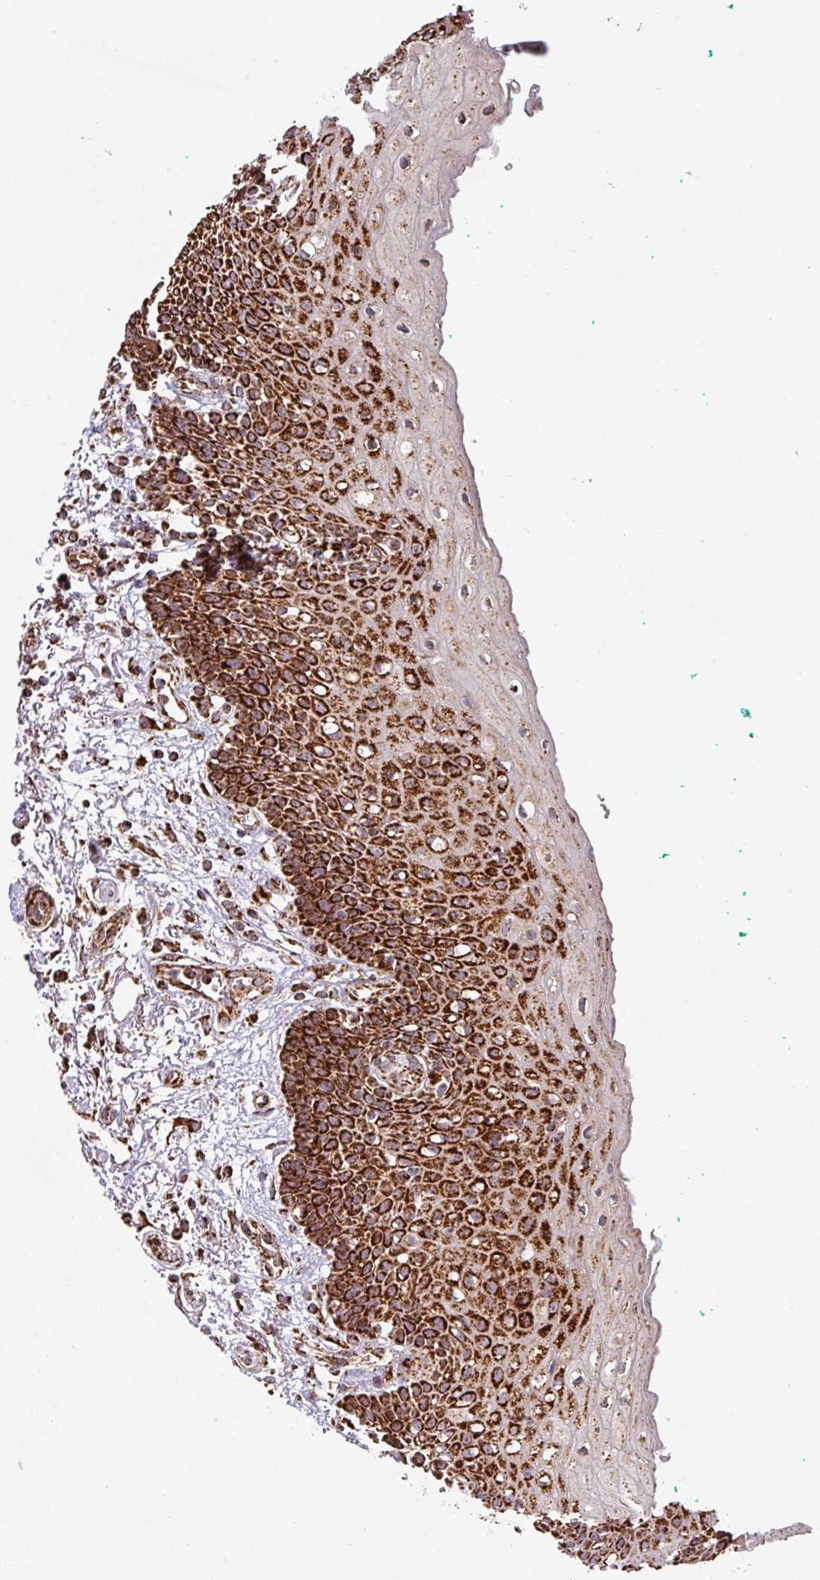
{"staining": {"intensity": "strong", "quantity": ">75%", "location": "cytoplasmic/membranous"}, "tissue": "oral mucosa", "cell_type": "Squamous epithelial cells", "image_type": "normal", "snomed": [{"axis": "morphology", "description": "Normal tissue, NOS"}, {"axis": "morphology", "description": "Squamous cell carcinoma, NOS"}, {"axis": "topography", "description": "Oral tissue"}, {"axis": "topography", "description": "Tounge, NOS"}, {"axis": "topography", "description": "Head-Neck"}], "caption": "IHC staining of normal oral mucosa, which demonstrates high levels of strong cytoplasmic/membranous positivity in approximately >75% of squamous epithelial cells indicating strong cytoplasmic/membranous protein expression. The staining was performed using DAB (3,3'-diaminobenzidine) (brown) for protein detection and nuclei were counterstained in hematoxylin (blue).", "gene": "TRAP1", "patient": {"sex": "male", "age": 79}}